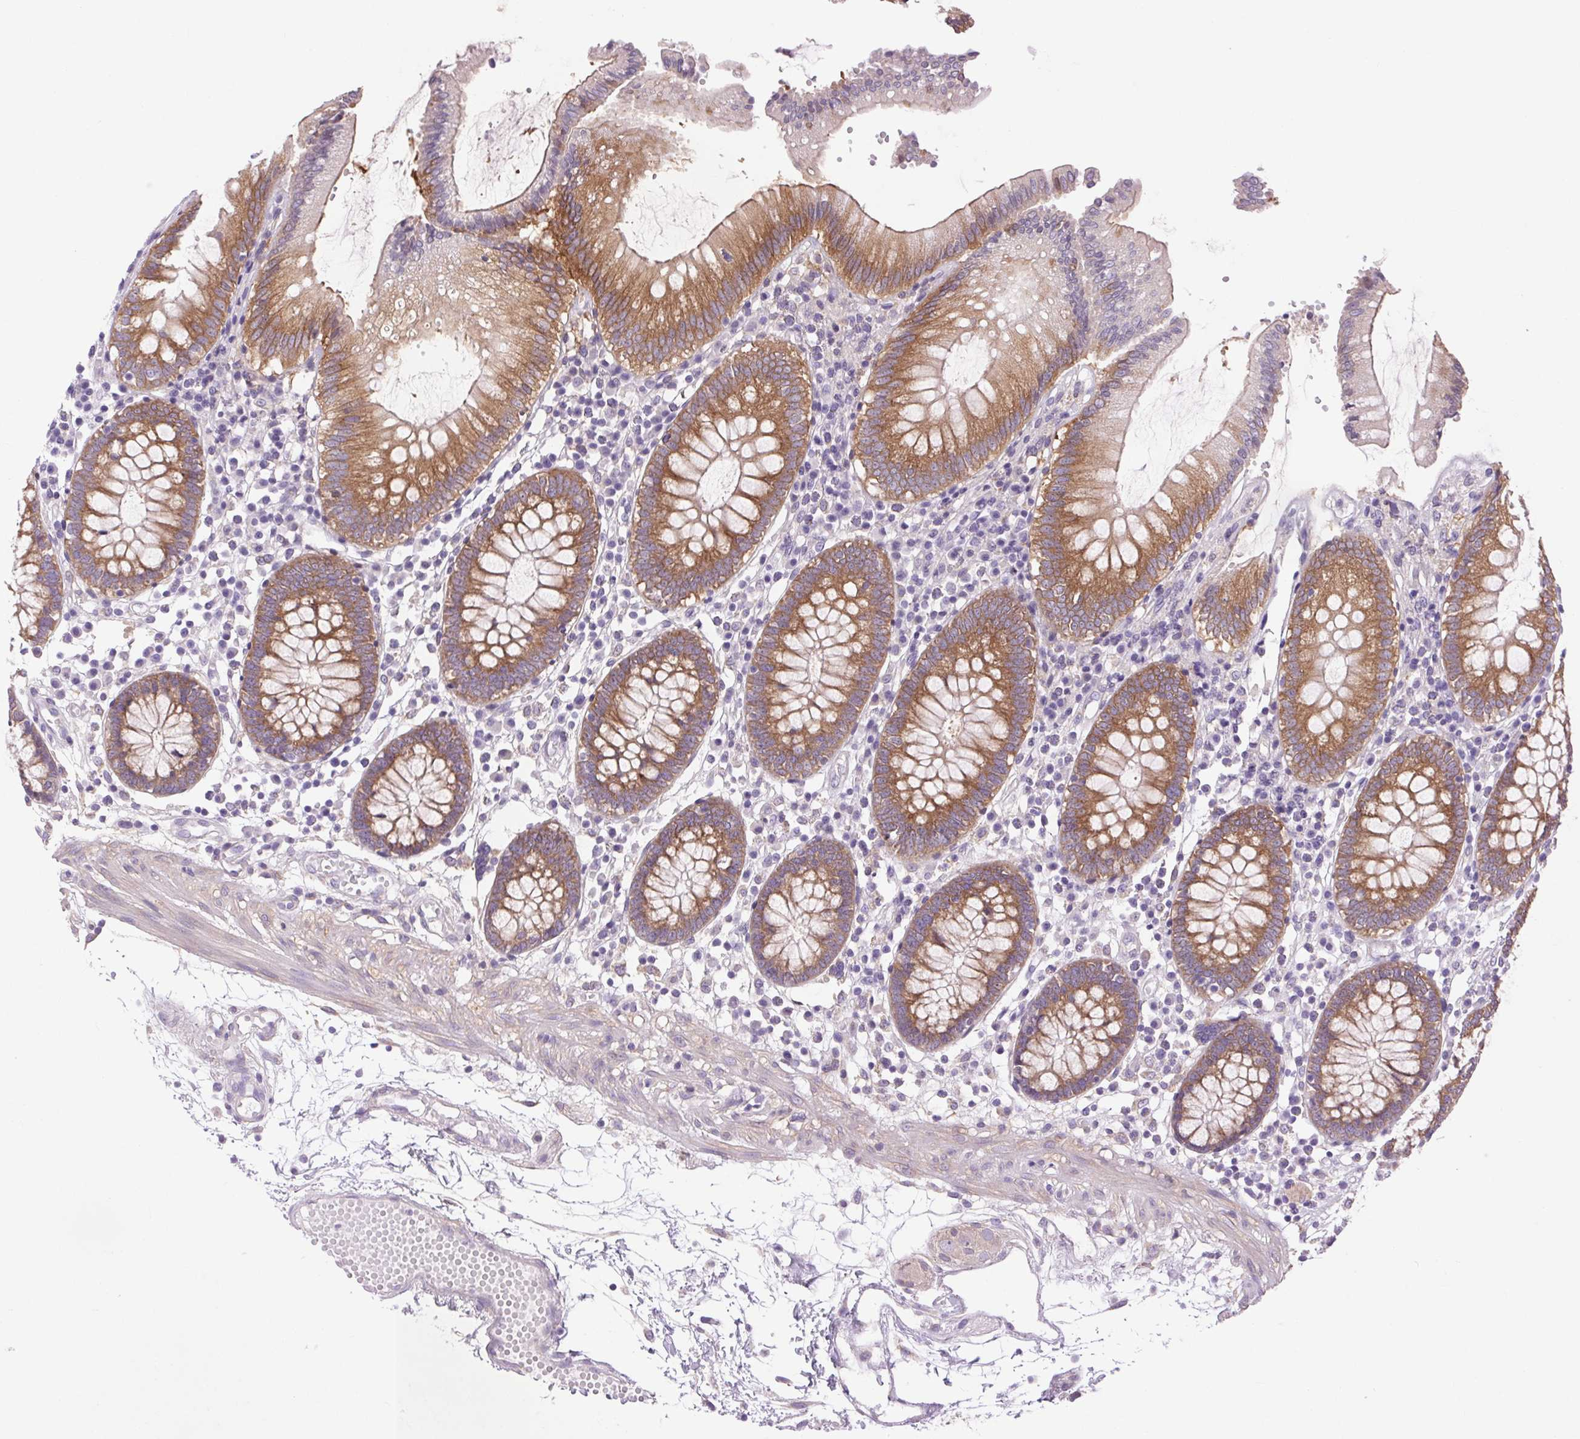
{"staining": {"intensity": "negative", "quantity": "none", "location": "none"}, "tissue": "colon", "cell_type": "Endothelial cells", "image_type": "normal", "snomed": [{"axis": "morphology", "description": "Normal tissue, NOS"}, {"axis": "morphology", "description": "Adenocarcinoma, NOS"}, {"axis": "topography", "description": "Colon"}], "caption": "This is a micrograph of immunohistochemistry (IHC) staining of normal colon, which shows no staining in endothelial cells. (DAB immunohistochemistry visualized using brightfield microscopy, high magnification).", "gene": "SOWAHC", "patient": {"sex": "male", "age": 83}}